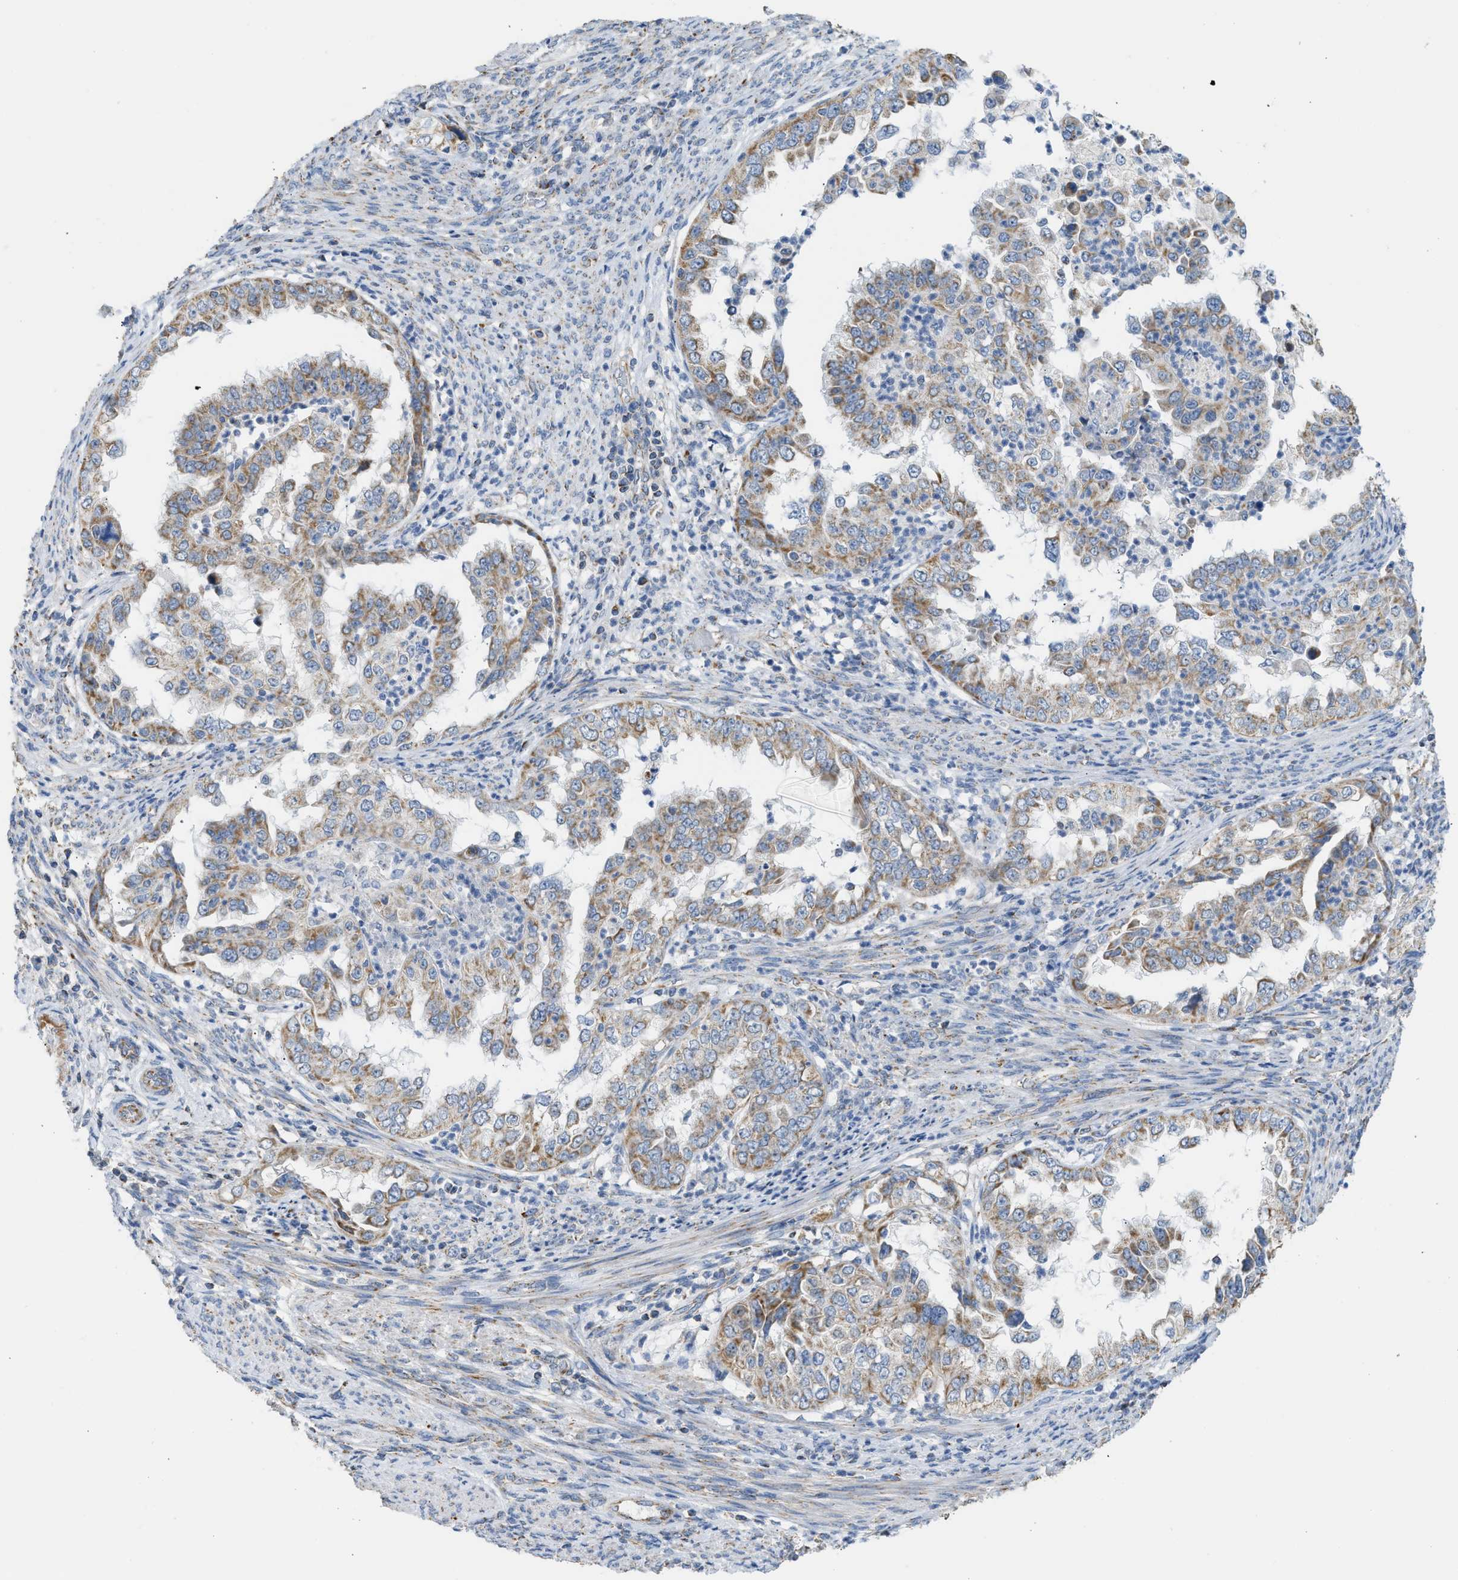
{"staining": {"intensity": "moderate", "quantity": "25%-75%", "location": "cytoplasmic/membranous"}, "tissue": "endometrial cancer", "cell_type": "Tumor cells", "image_type": "cancer", "snomed": [{"axis": "morphology", "description": "Adenocarcinoma, NOS"}, {"axis": "topography", "description": "Endometrium"}], "caption": "Tumor cells show medium levels of moderate cytoplasmic/membranous staining in approximately 25%-75% of cells in endometrial adenocarcinoma. The protein is shown in brown color, while the nuclei are stained blue.", "gene": "GOT2", "patient": {"sex": "female", "age": 85}}